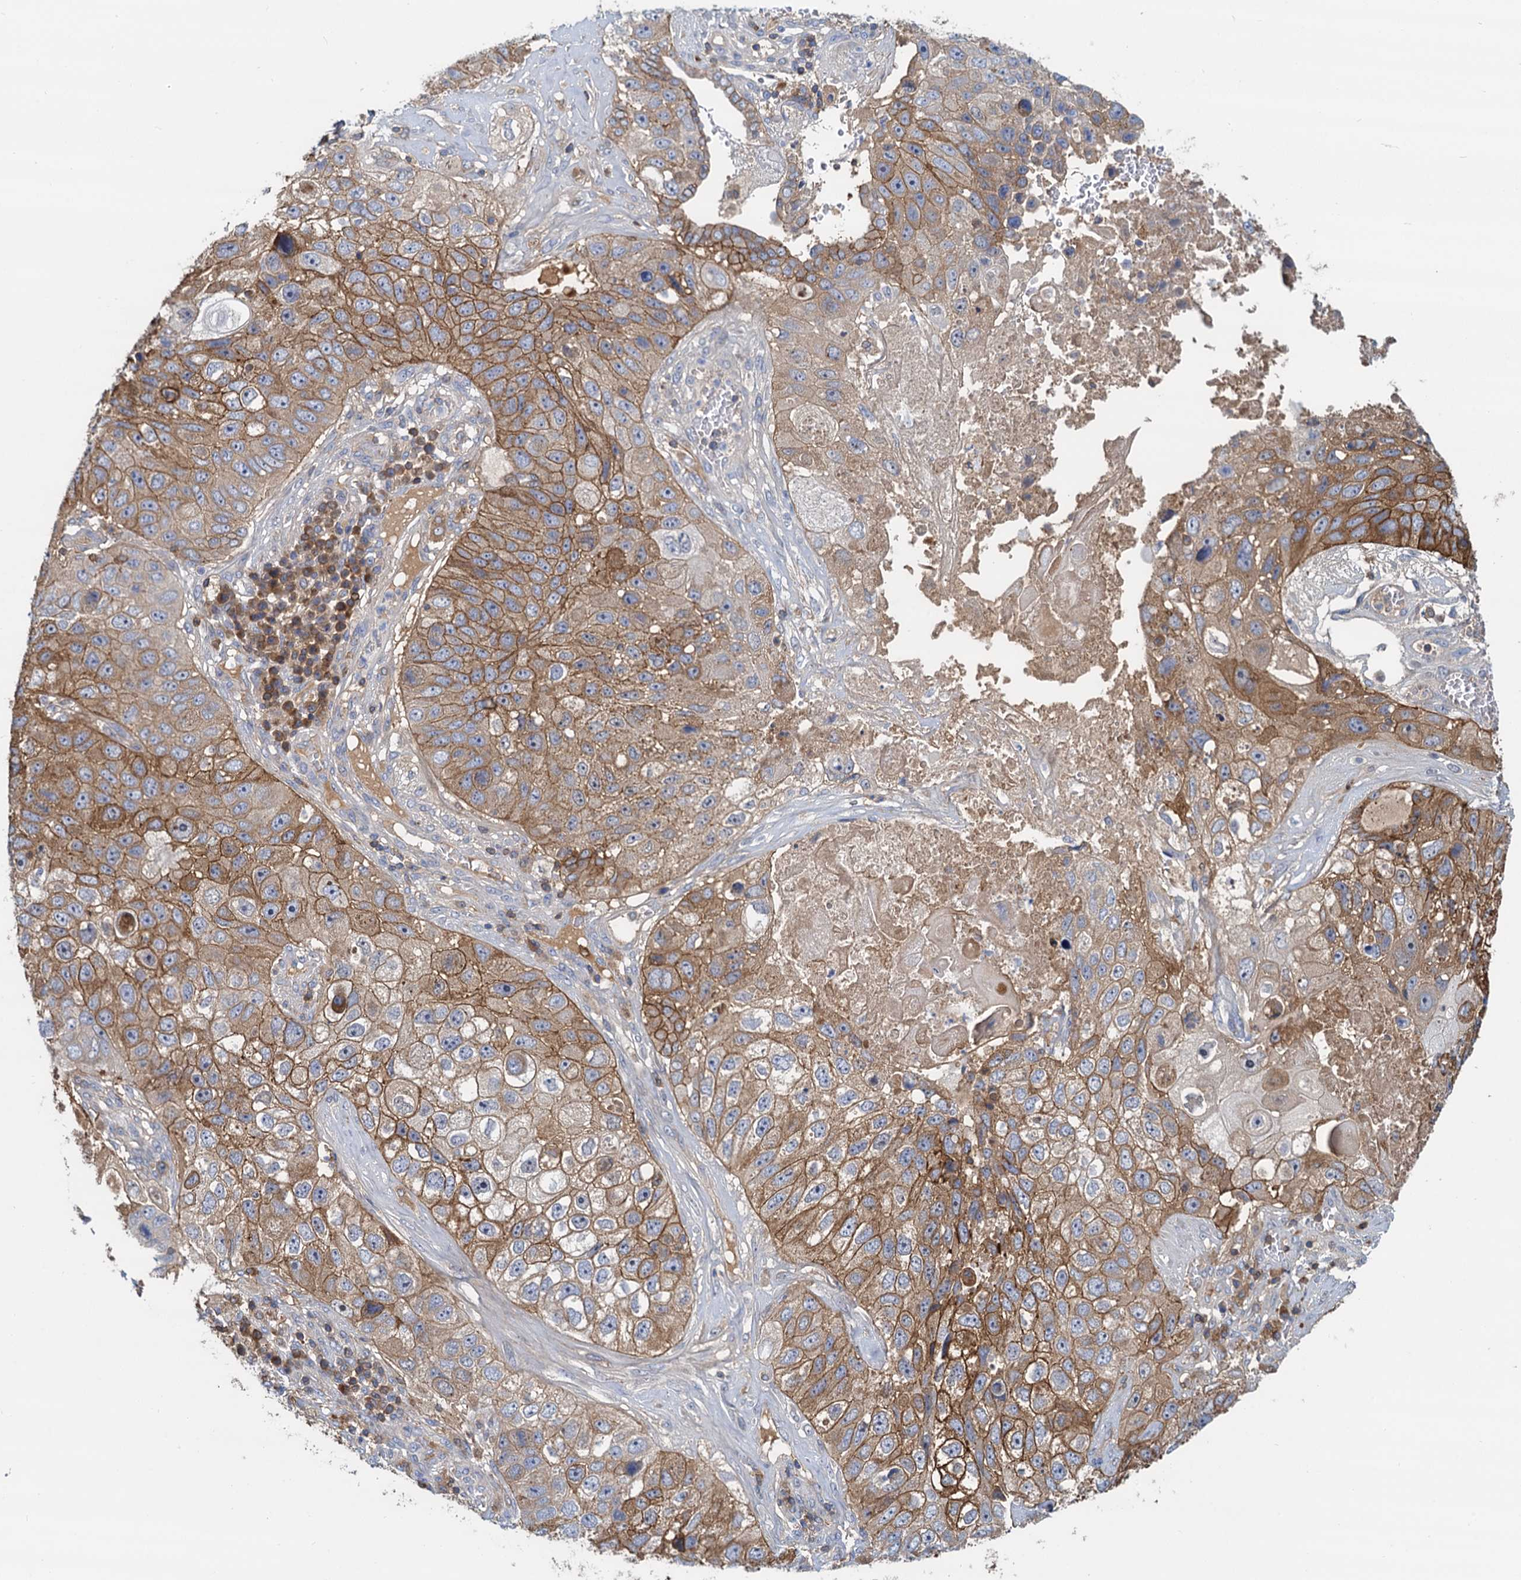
{"staining": {"intensity": "moderate", "quantity": ">75%", "location": "cytoplasmic/membranous"}, "tissue": "lung cancer", "cell_type": "Tumor cells", "image_type": "cancer", "snomed": [{"axis": "morphology", "description": "Squamous cell carcinoma, NOS"}, {"axis": "topography", "description": "Lung"}], "caption": "Lung cancer (squamous cell carcinoma) stained for a protein displays moderate cytoplasmic/membranous positivity in tumor cells.", "gene": "LNX2", "patient": {"sex": "male", "age": 61}}